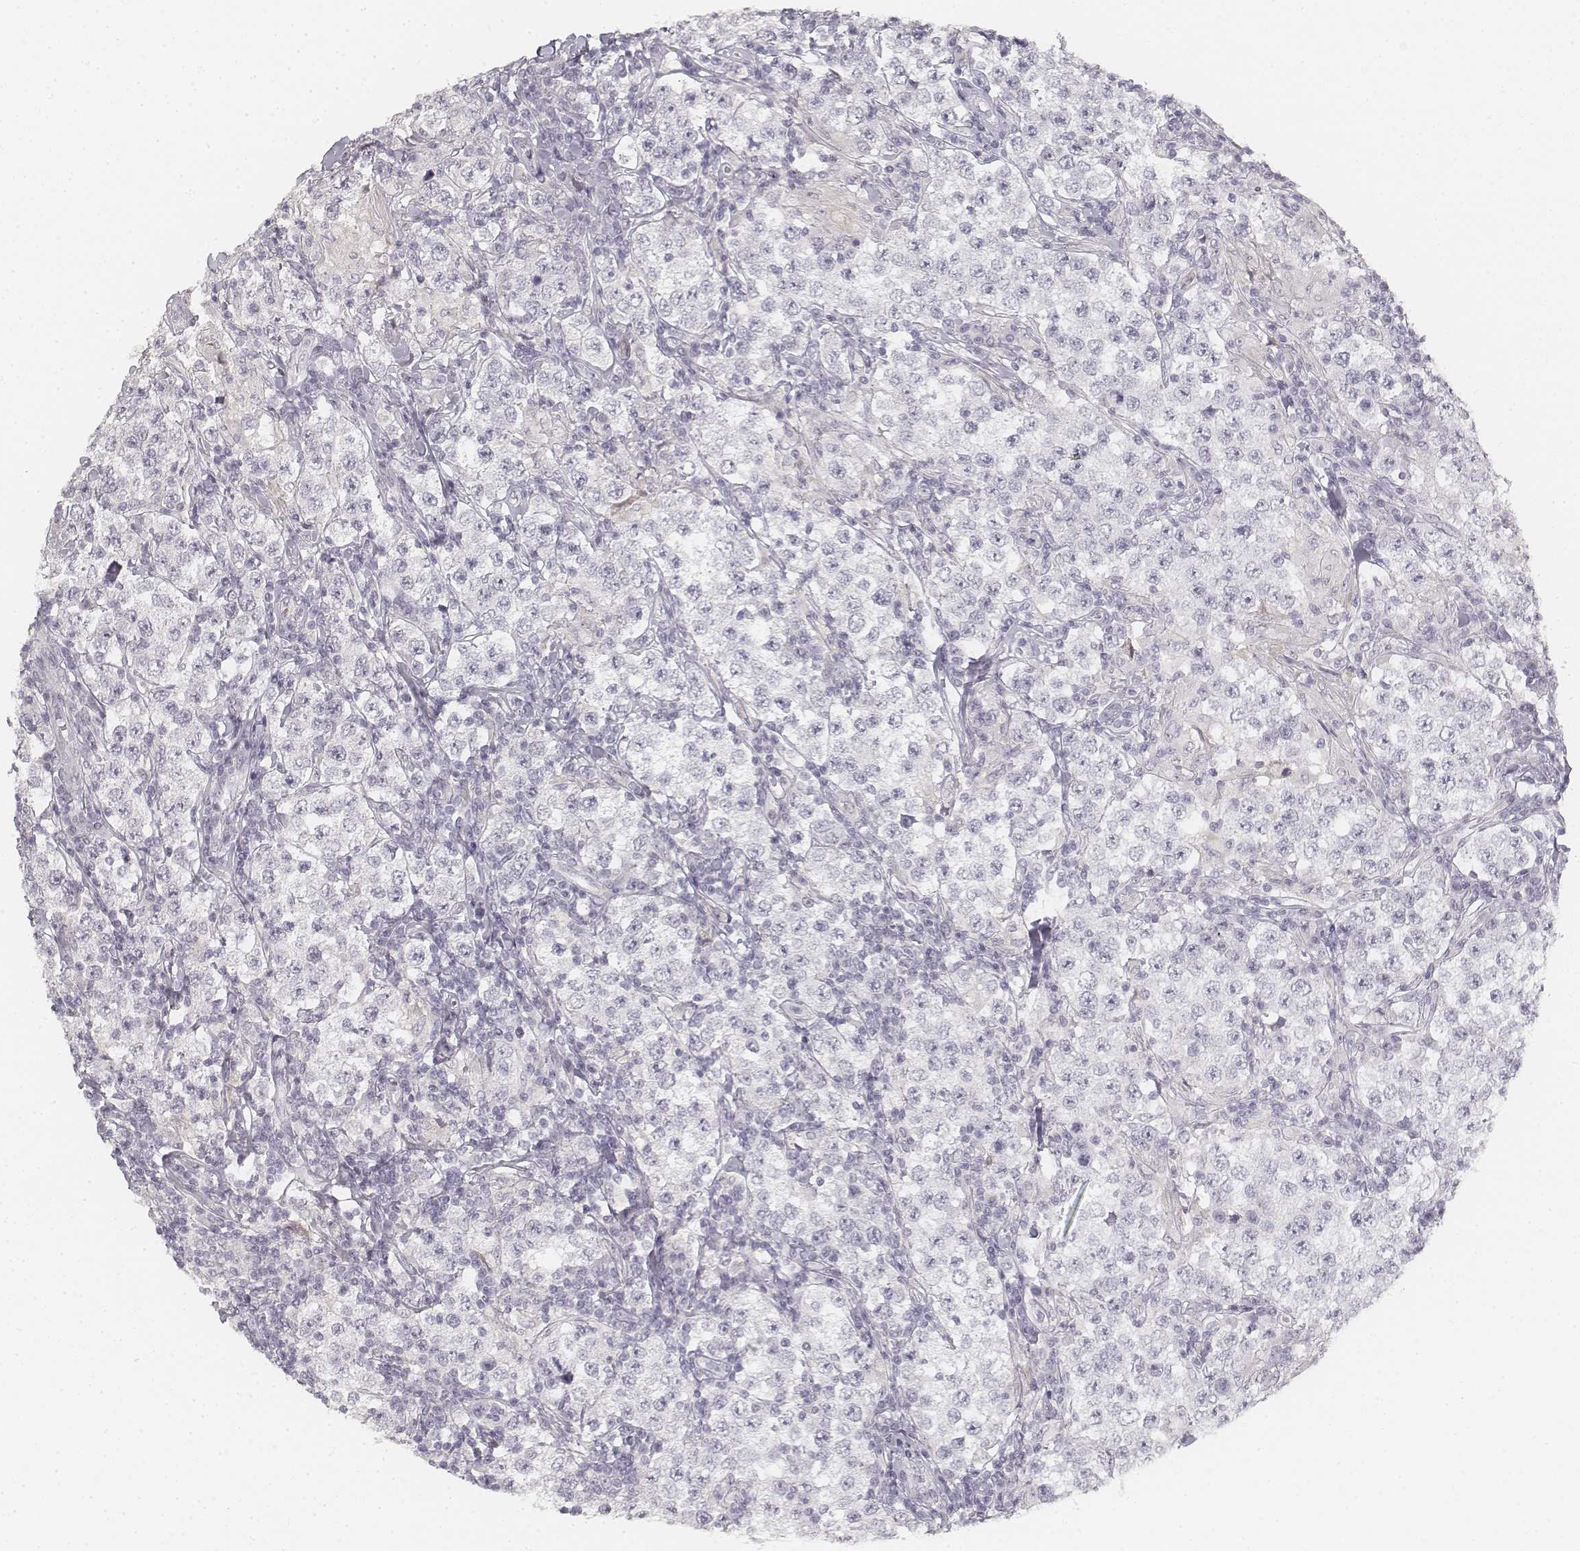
{"staining": {"intensity": "negative", "quantity": "none", "location": "none"}, "tissue": "testis cancer", "cell_type": "Tumor cells", "image_type": "cancer", "snomed": [{"axis": "morphology", "description": "Seminoma, NOS"}, {"axis": "morphology", "description": "Carcinoma, Embryonal, NOS"}, {"axis": "topography", "description": "Testis"}], "caption": "Immunohistochemical staining of testis embryonal carcinoma displays no significant staining in tumor cells. Brightfield microscopy of IHC stained with DAB (3,3'-diaminobenzidine) (brown) and hematoxylin (blue), captured at high magnification.", "gene": "DSG4", "patient": {"sex": "male", "age": 41}}